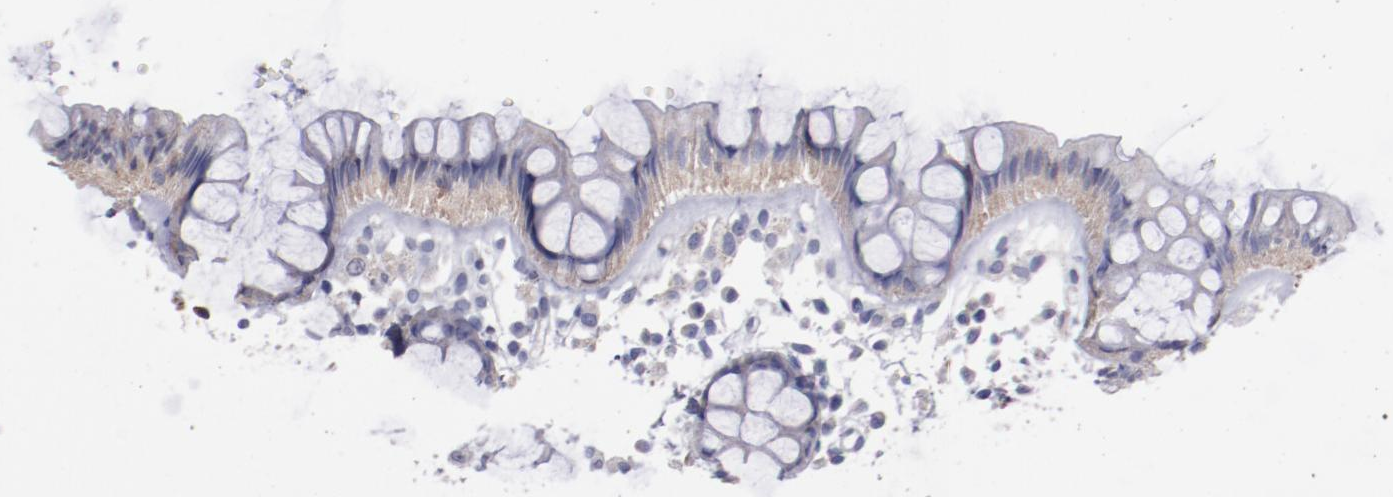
{"staining": {"intensity": "weak", "quantity": ">75%", "location": "cytoplasmic/membranous"}, "tissue": "rectum", "cell_type": "Glandular cells", "image_type": "normal", "snomed": [{"axis": "morphology", "description": "Normal tissue, NOS"}, {"axis": "topography", "description": "Rectum"}], "caption": "Weak cytoplasmic/membranous staining for a protein is seen in about >75% of glandular cells of benign rectum using immunohistochemistry (IHC).", "gene": "FGR", "patient": {"sex": "female", "age": 66}}